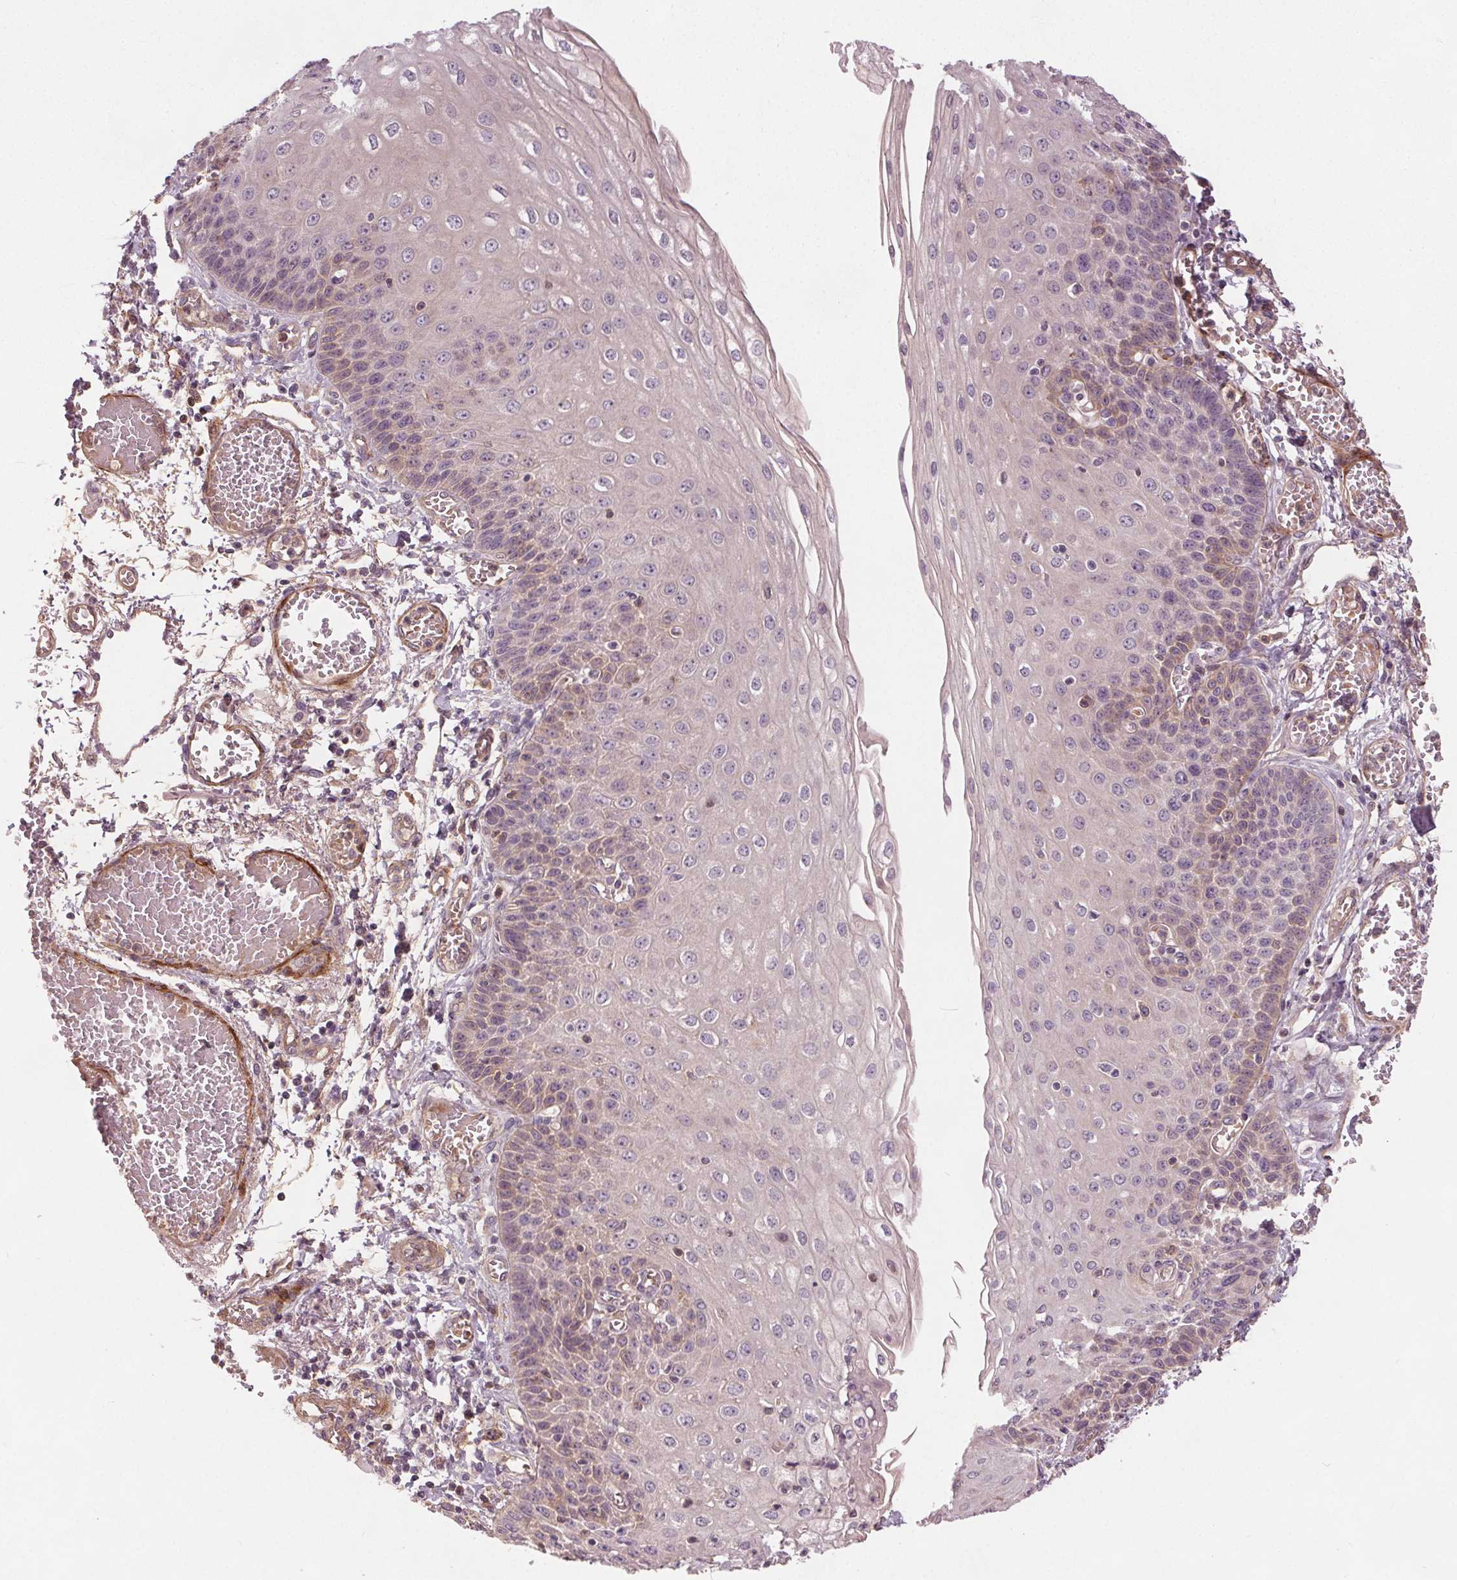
{"staining": {"intensity": "weak", "quantity": "<25%", "location": "cytoplasmic/membranous"}, "tissue": "esophagus", "cell_type": "Squamous epithelial cells", "image_type": "normal", "snomed": [{"axis": "morphology", "description": "Normal tissue, NOS"}, {"axis": "morphology", "description": "Adenocarcinoma, NOS"}, {"axis": "topography", "description": "Esophagus"}], "caption": "Immunohistochemistry (IHC) of normal human esophagus reveals no staining in squamous epithelial cells. (DAB (3,3'-diaminobenzidine) immunohistochemistry with hematoxylin counter stain).", "gene": "PDGFD", "patient": {"sex": "male", "age": 81}}